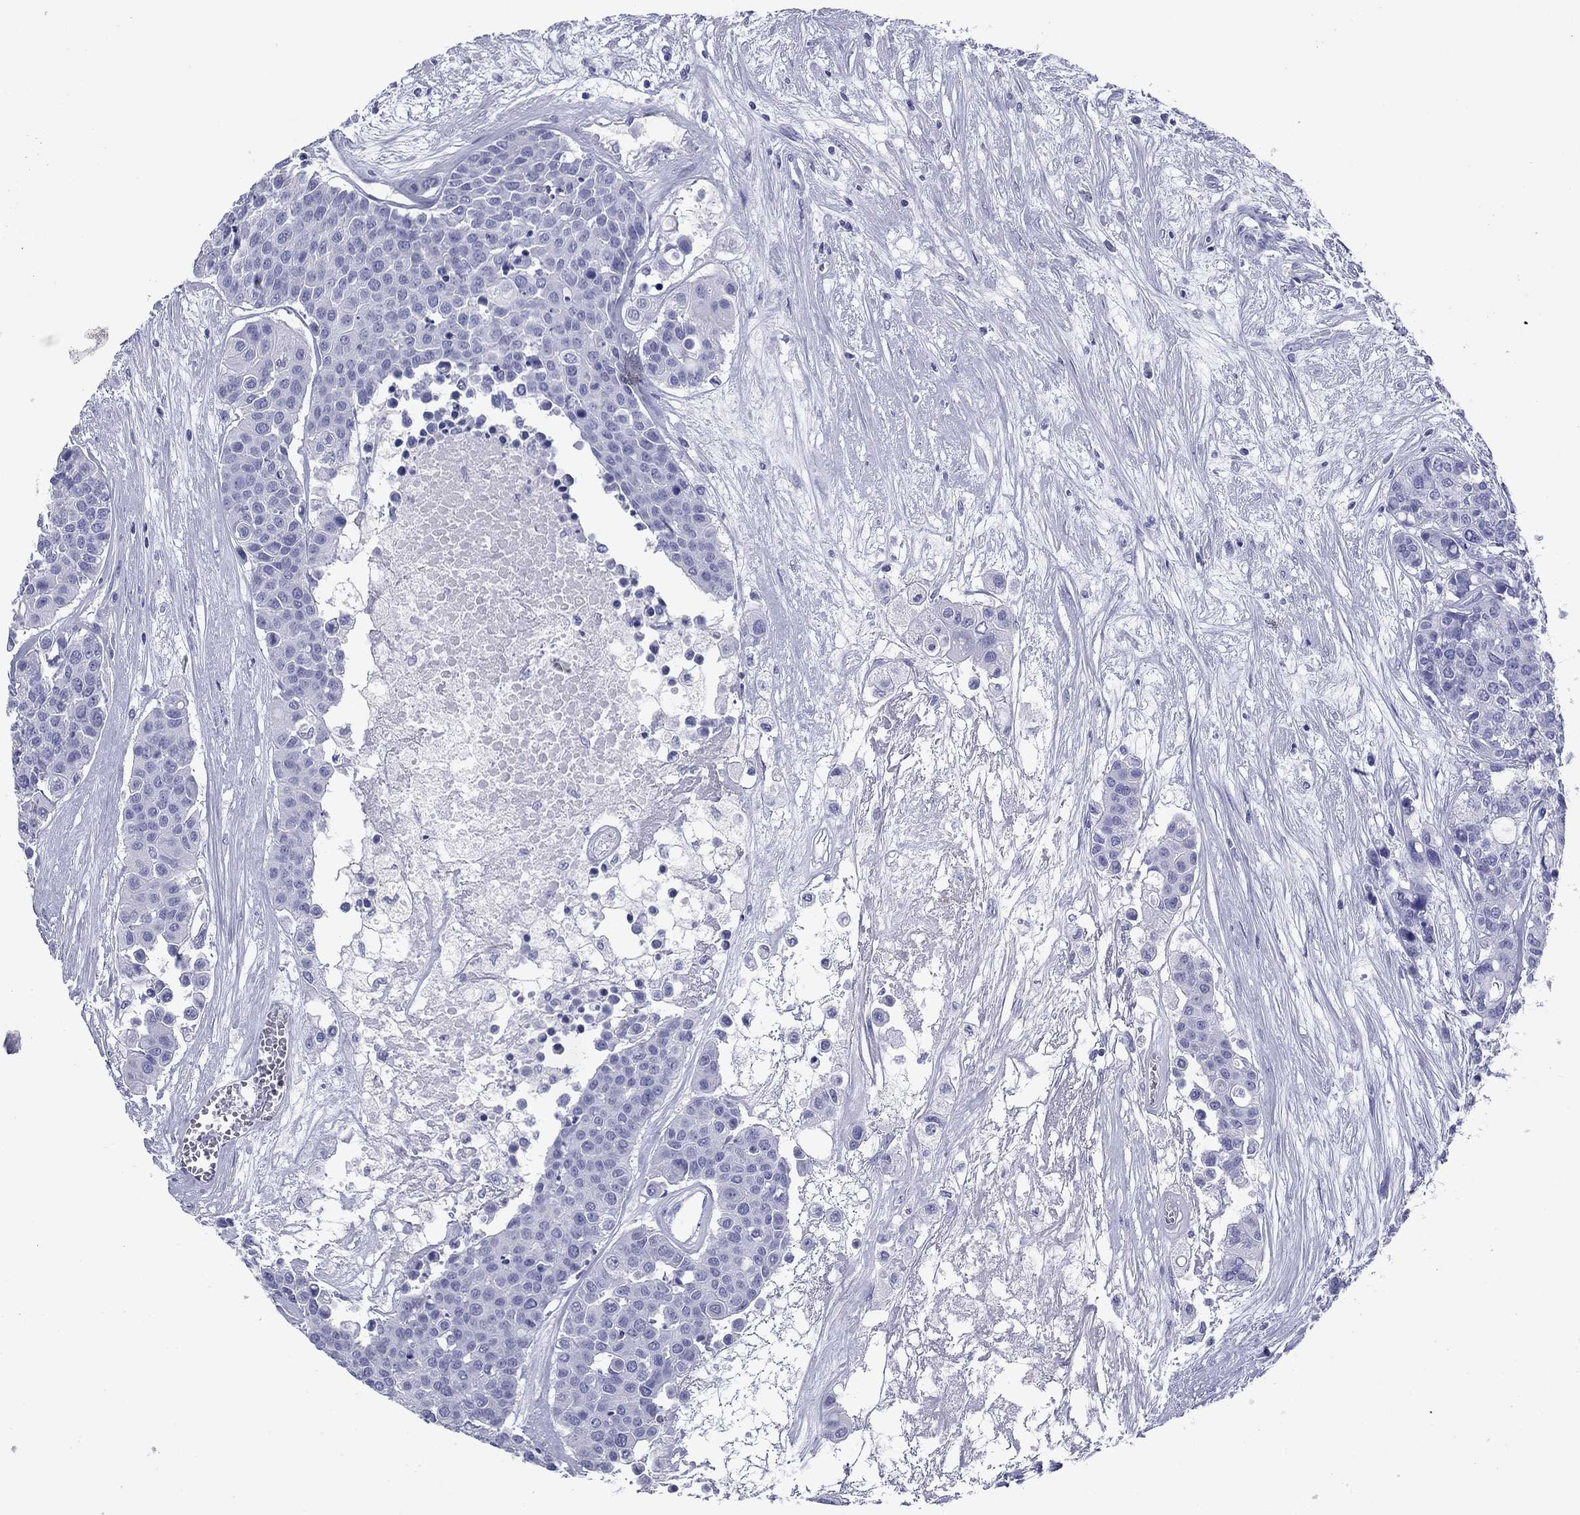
{"staining": {"intensity": "negative", "quantity": "none", "location": "none"}, "tissue": "carcinoid", "cell_type": "Tumor cells", "image_type": "cancer", "snomed": [{"axis": "morphology", "description": "Carcinoid, malignant, NOS"}, {"axis": "topography", "description": "Colon"}], "caption": "Immunohistochemistry (IHC) of carcinoid shows no expression in tumor cells.", "gene": "NPPA", "patient": {"sex": "male", "age": 81}}